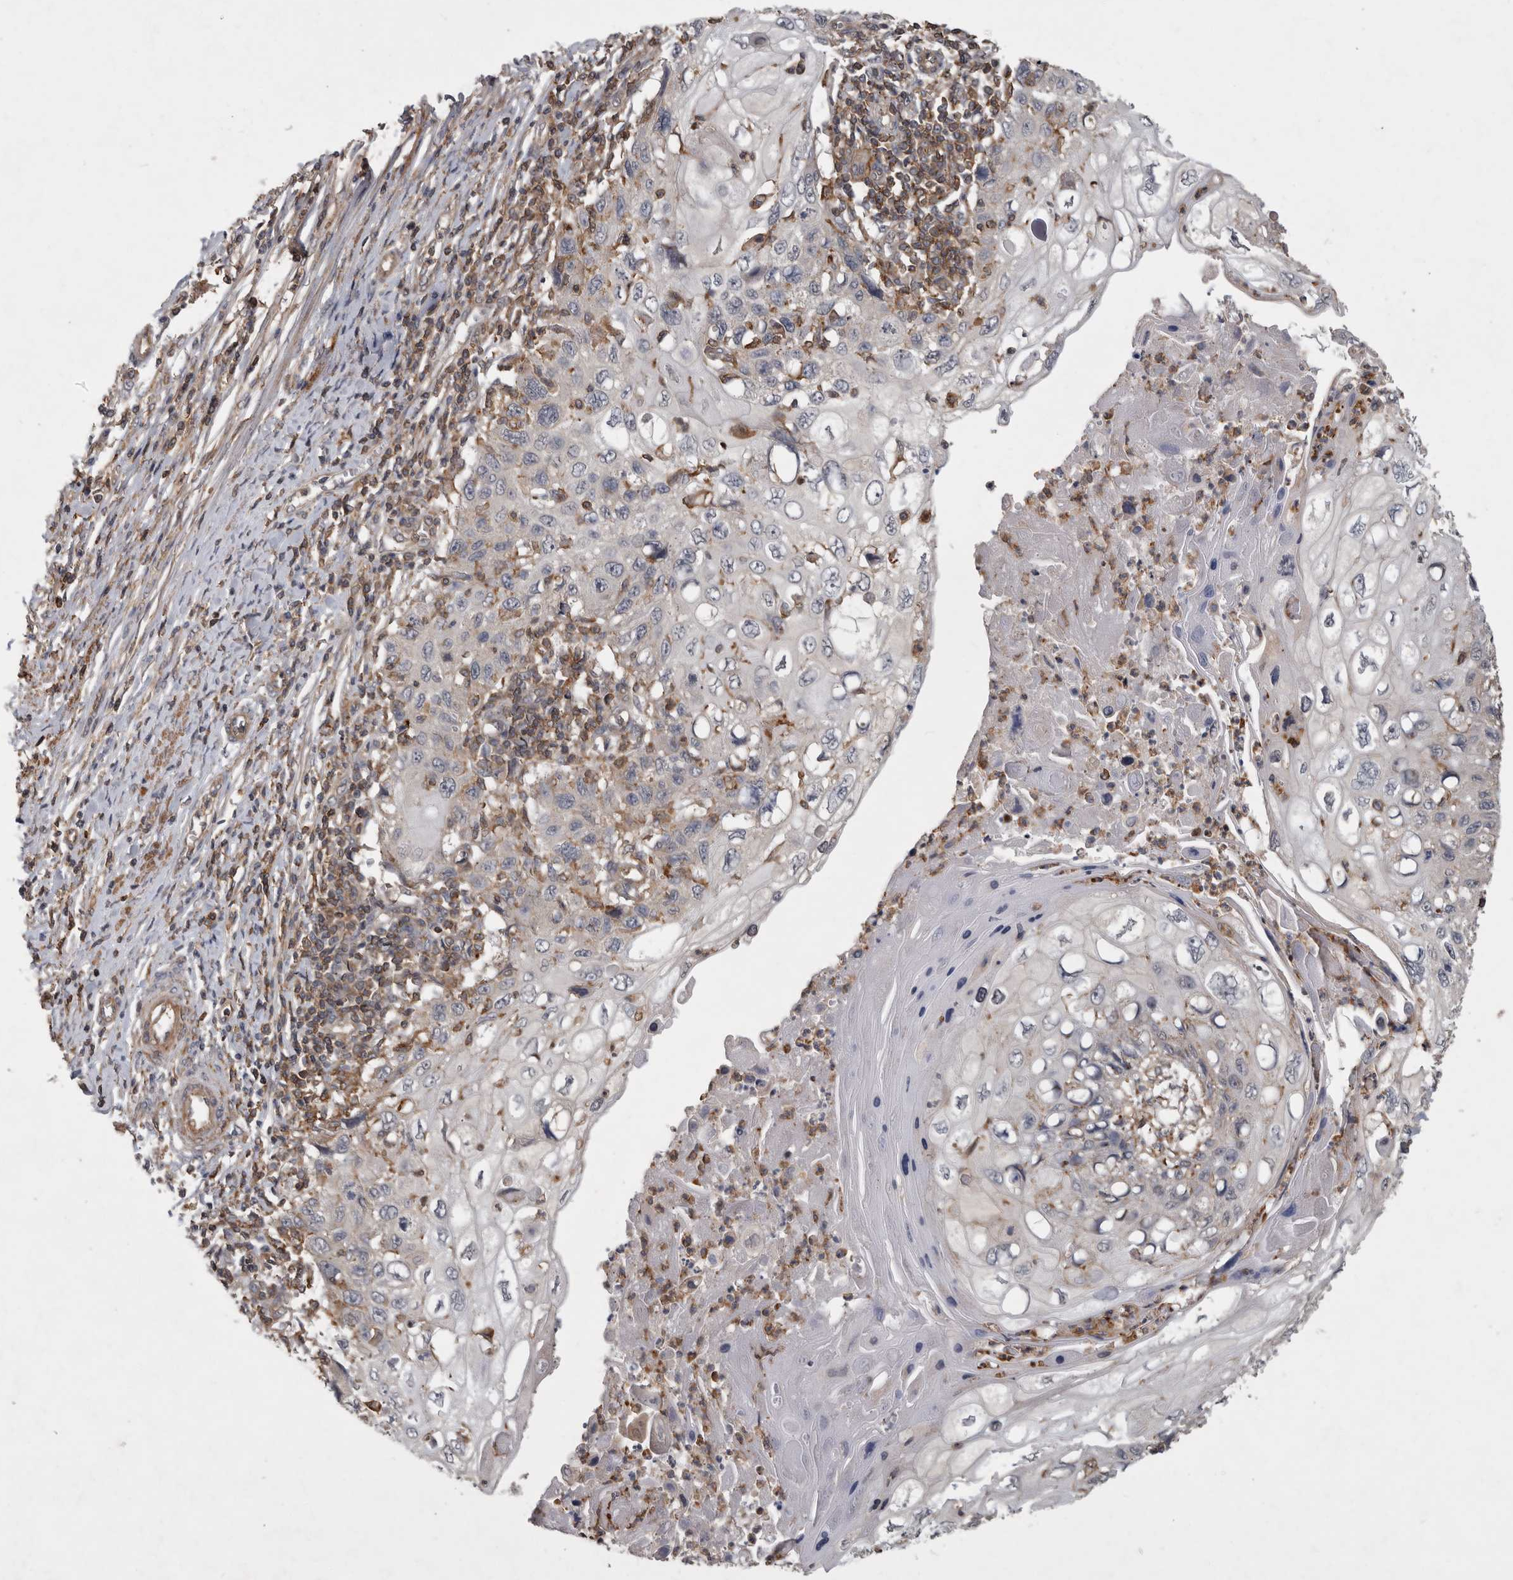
{"staining": {"intensity": "weak", "quantity": "<25%", "location": "cytoplasmic/membranous"}, "tissue": "cervical cancer", "cell_type": "Tumor cells", "image_type": "cancer", "snomed": [{"axis": "morphology", "description": "Squamous cell carcinoma, NOS"}, {"axis": "topography", "description": "Cervix"}], "caption": "Immunohistochemical staining of cervical squamous cell carcinoma exhibits no significant positivity in tumor cells.", "gene": "SPATA48", "patient": {"sex": "female", "age": 70}}